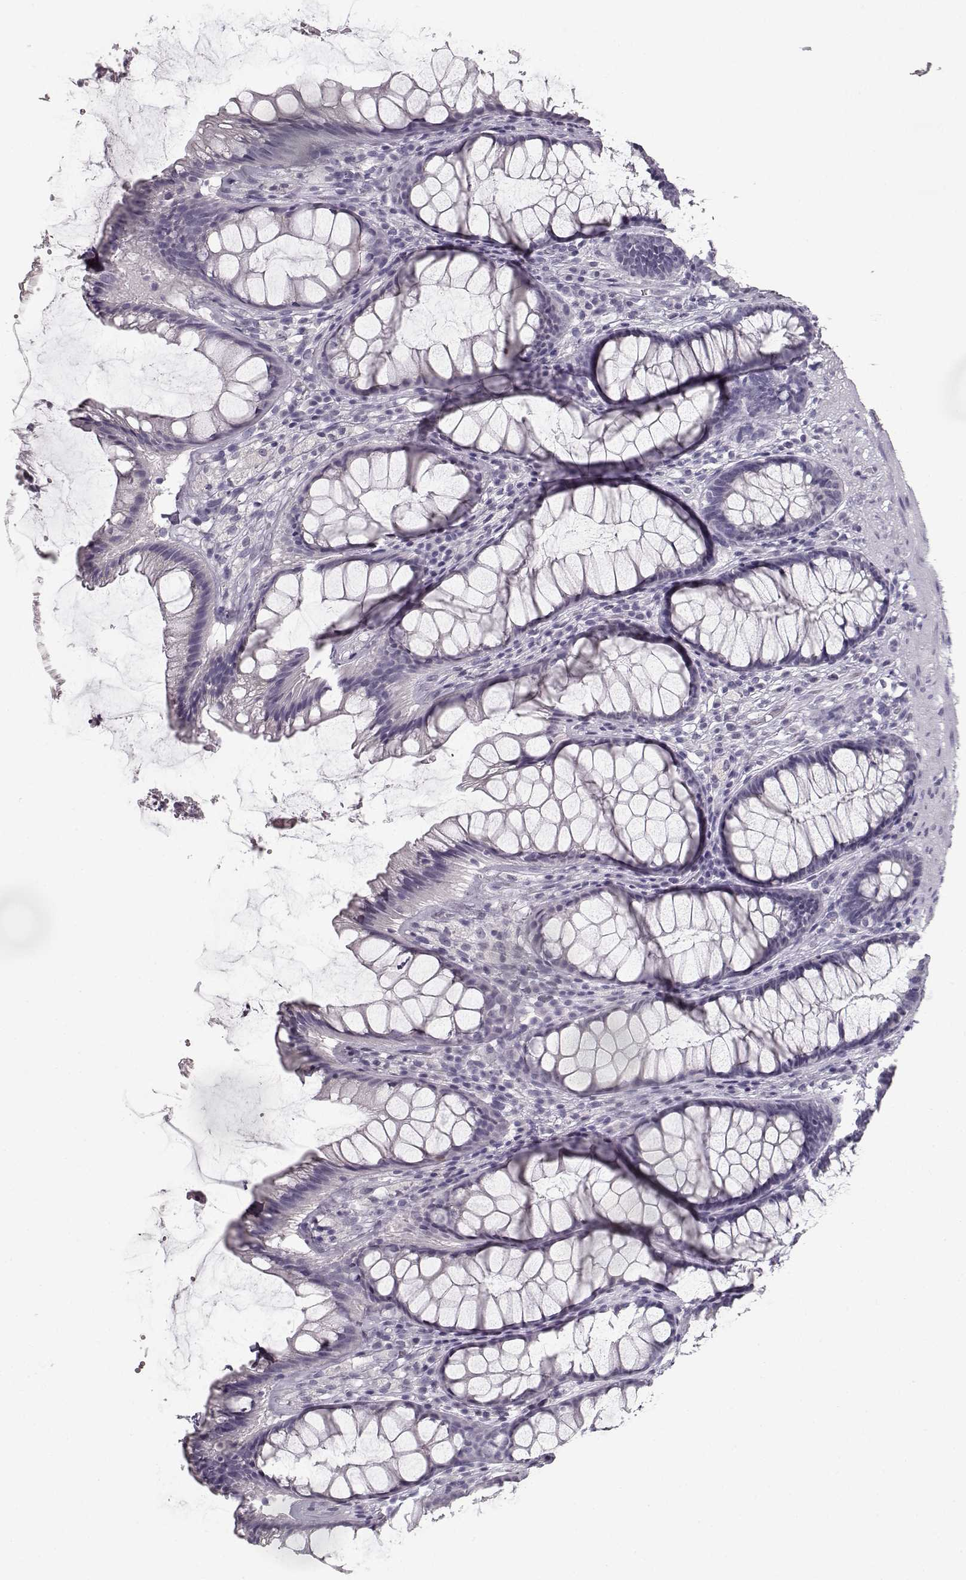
{"staining": {"intensity": "negative", "quantity": "none", "location": "none"}, "tissue": "rectum", "cell_type": "Glandular cells", "image_type": "normal", "snomed": [{"axis": "morphology", "description": "Normal tissue, NOS"}, {"axis": "topography", "description": "Rectum"}], "caption": "A high-resolution histopathology image shows IHC staining of unremarkable rectum, which displays no significant expression in glandular cells. (Stains: DAB (3,3'-diaminobenzidine) IHC with hematoxylin counter stain, Microscopy: brightfield microscopy at high magnification).", "gene": "SEMG2", "patient": {"sex": "male", "age": 72}}